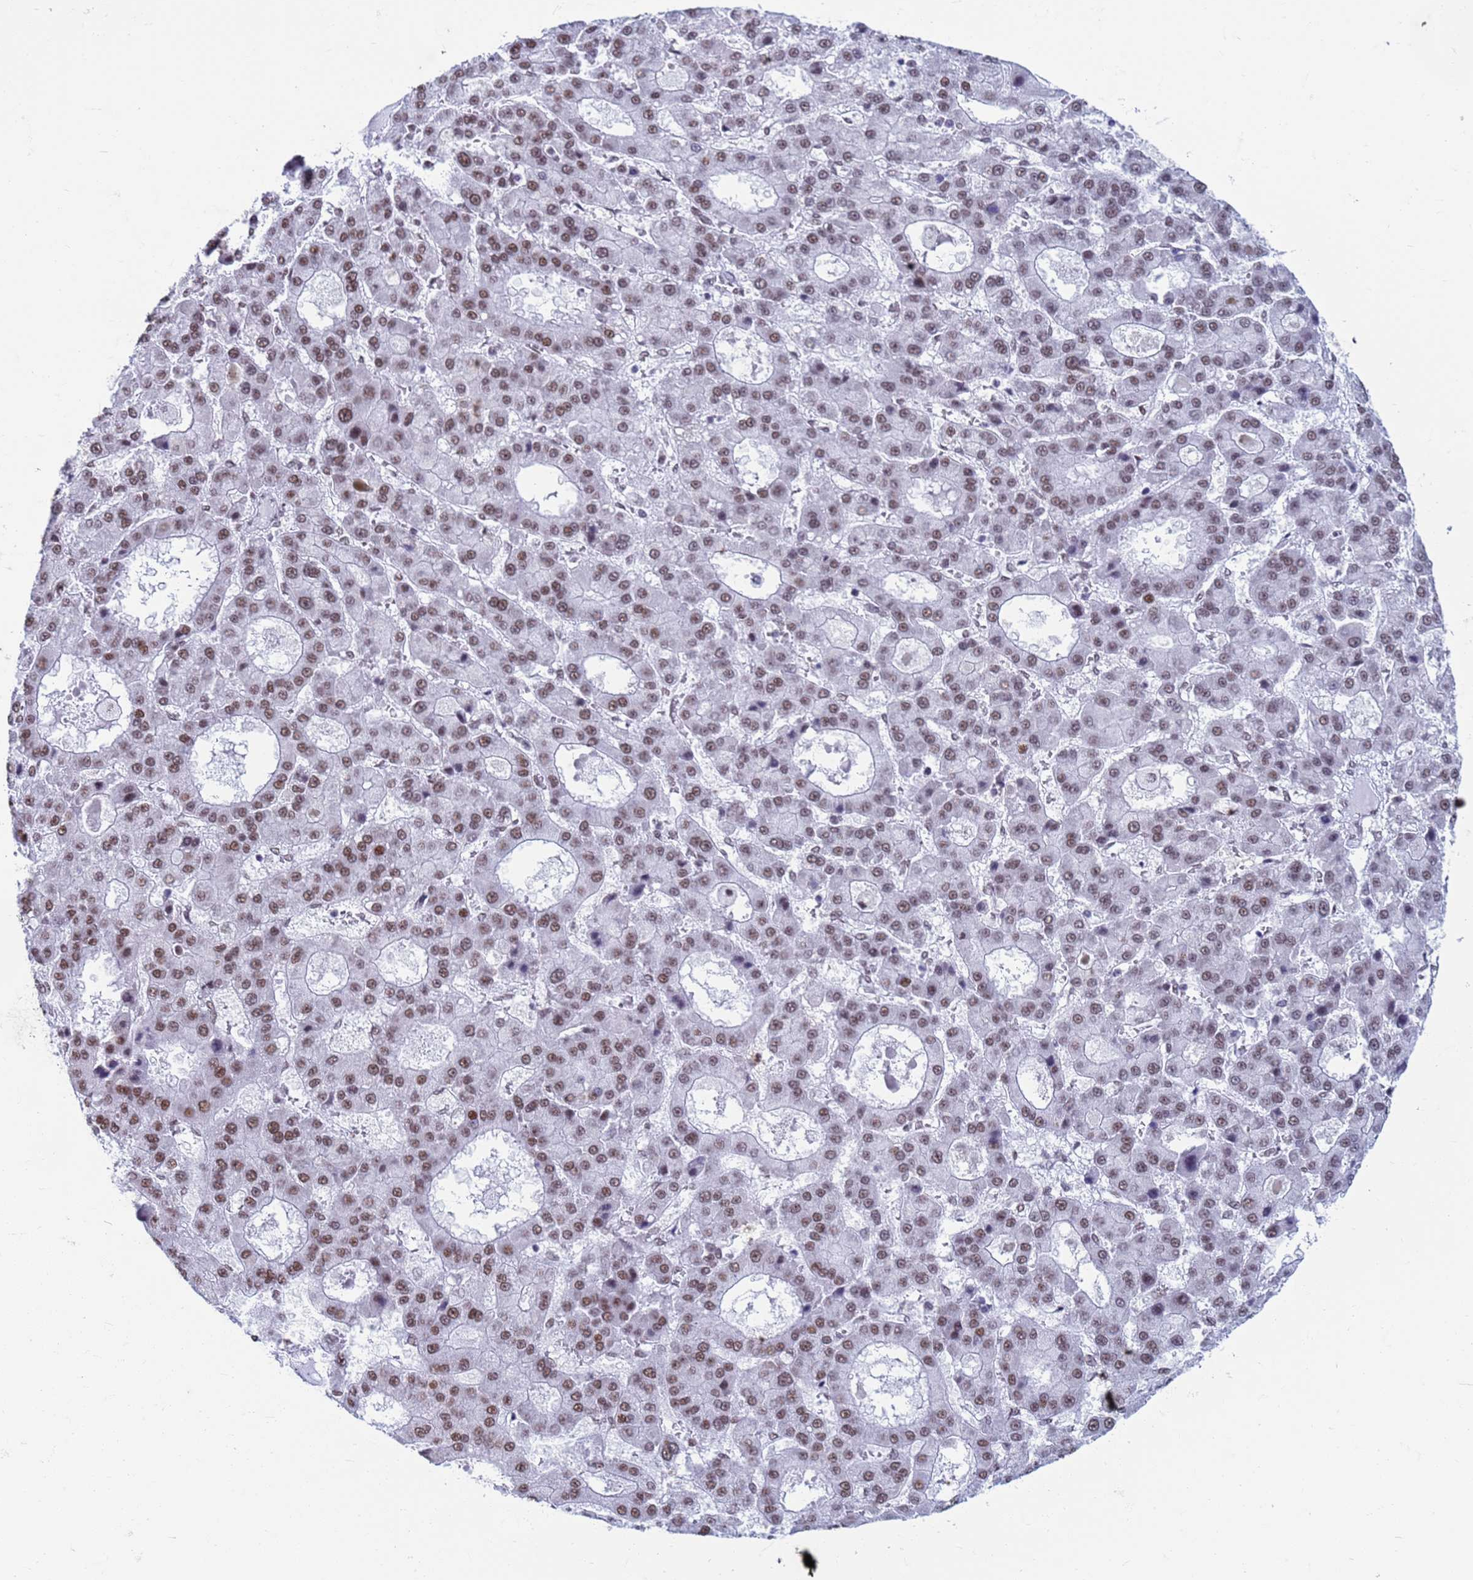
{"staining": {"intensity": "moderate", "quantity": ">75%", "location": "nuclear"}, "tissue": "liver cancer", "cell_type": "Tumor cells", "image_type": "cancer", "snomed": [{"axis": "morphology", "description": "Carcinoma, Hepatocellular, NOS"}, {"axis": "topography", "description": "Liver"}], "caption": "Immunohistochemistry (IHC) staining of liver hepatocellular carcinoma, which demonstrates medium levels of moderate nuclear positivity in about >75% of tumor cells indicating moderate nuclear protein expression. The staining was performed using DAB (3,3'-diaminobenzidine) (brown) for protein detection and nuclei were counterstained in hematoxylin (blue).", "gene": "FAM170B", "patient": {"sex": "male", "age": 70}}